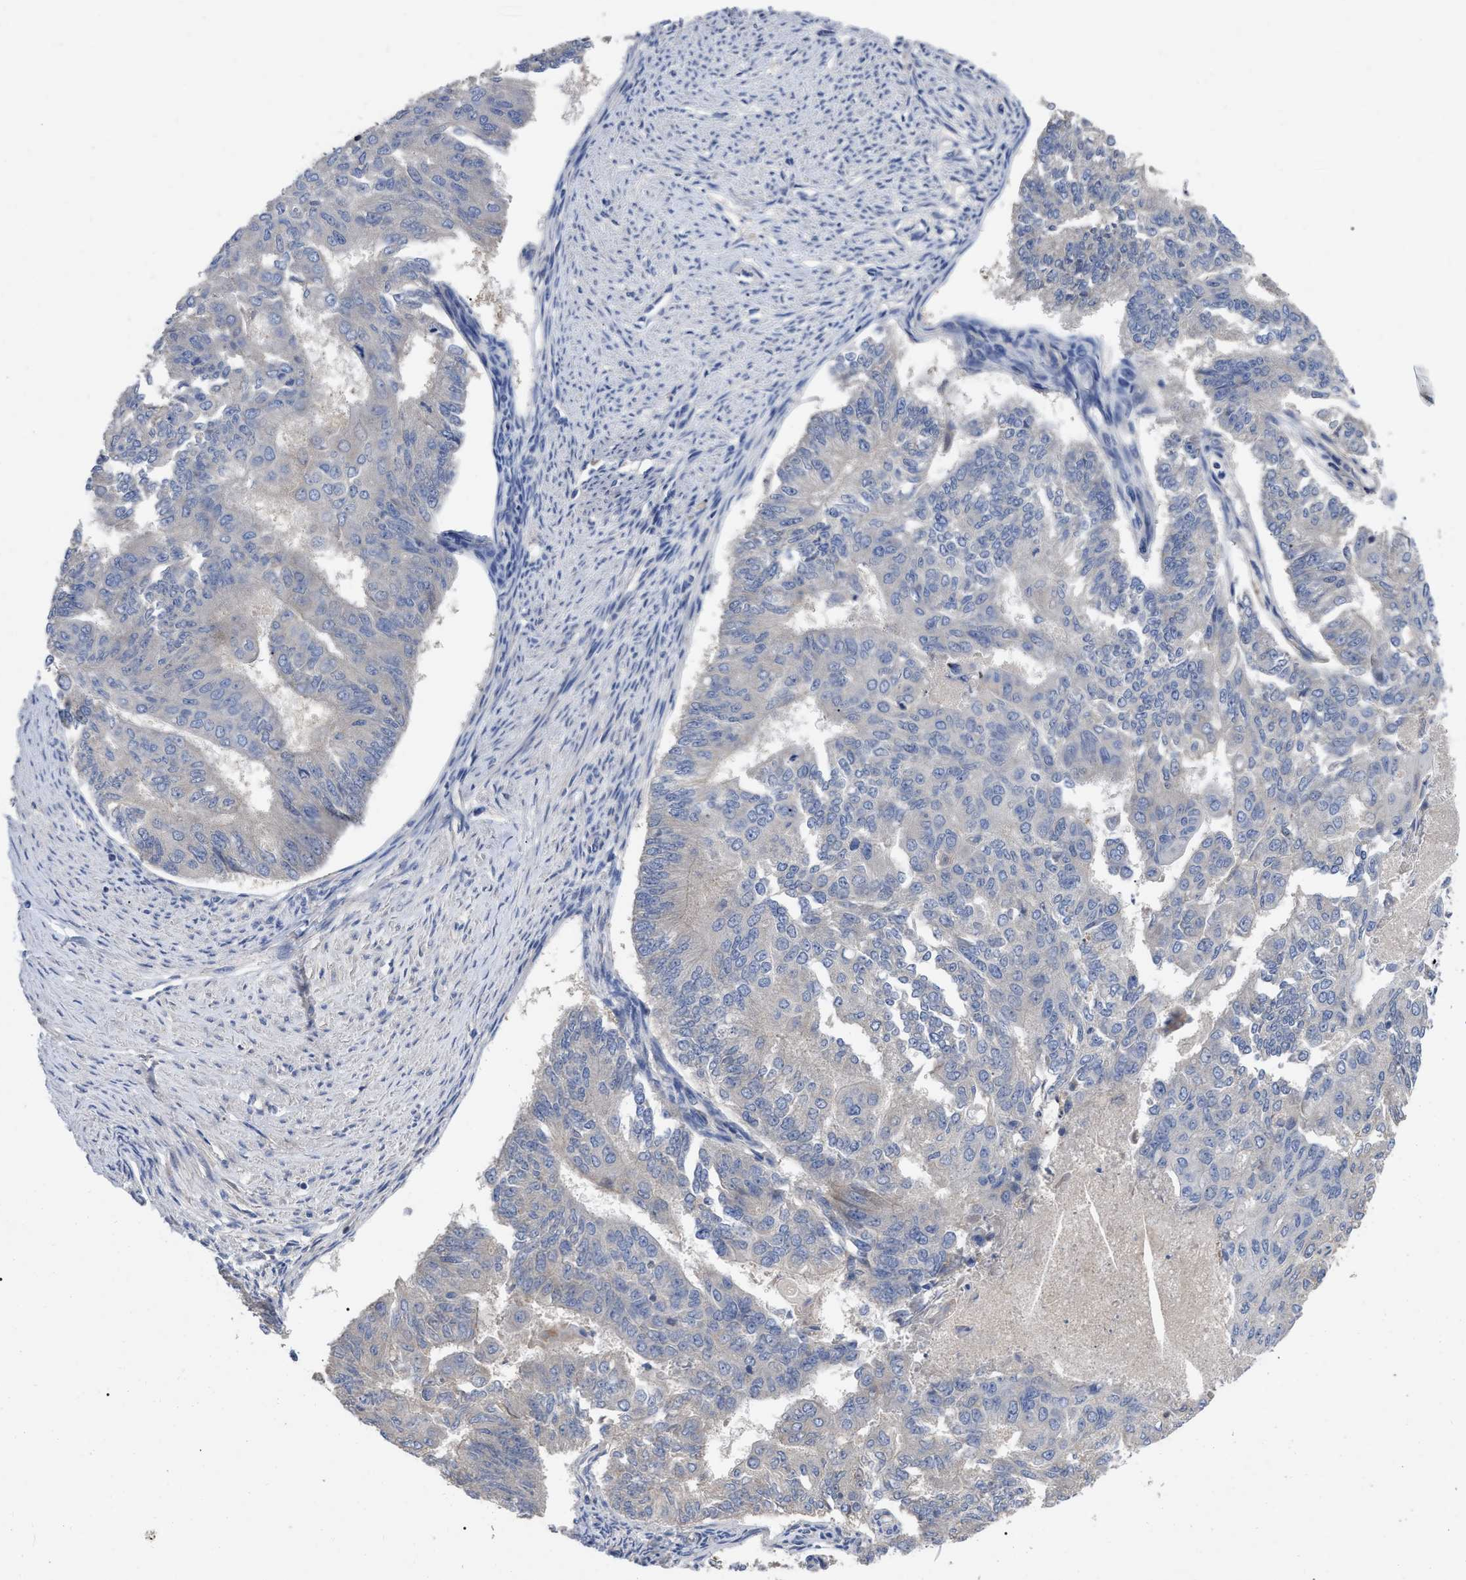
{"staining": {"intensity": "negative", "quantity": "none", "location": "none"}, "tissue": "endometrial cancer", "cell_type": "Tumor cells", "image_type": "cancer", "snomed": [{"axis": "morphology", "description": "Adenocarcinoma, NOS"}, {"axis": "topography", "description": "Endometrium"}], "caption": "Immunohistochemistry of human adenocarcinoma (endometrial) shows no staining in tumor cells.", "gene": "RAP1GDS1", "patient": {"sex": "female", "age": 32}}